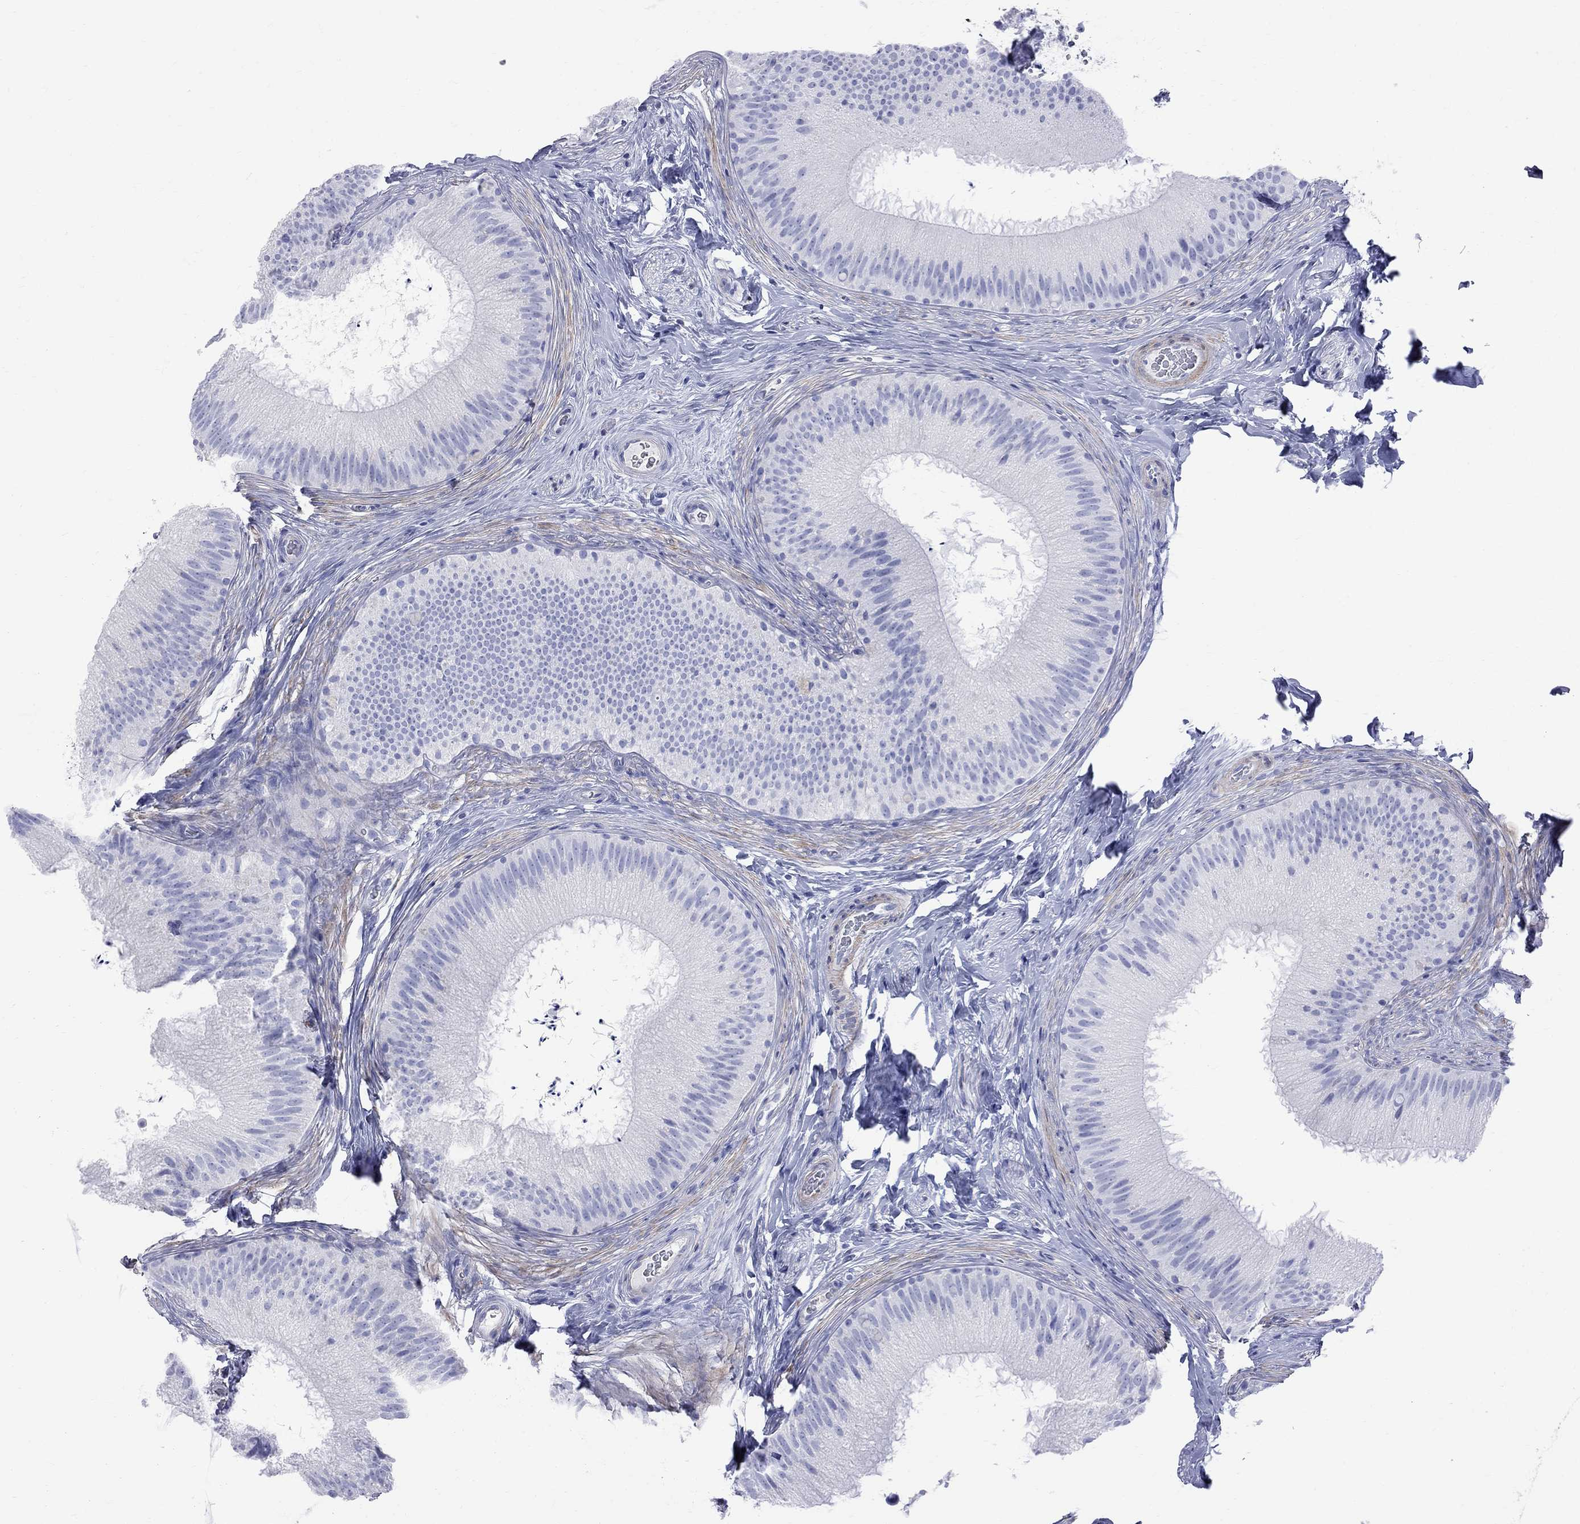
{"staining": {"intensity": "negative", "quantity": "none", "location": "none"}, "tissue": "epididymis", "cell_type": "Glandular cells", "image_type": "normal", "snomed": [{"axis": "morphology", "description": "Normal tissue, NOS"}, {"axis": "topography", "description": "Epididymis"}], "caption": "Image shows no protein positivity in glandular cells of normal epididymis. The staining is performed using DAB brown chromogen with nuclei counter-stained in using hematoxylin.", "gene": "S100A3", "patient": {"sex": "male", "age": 32}}